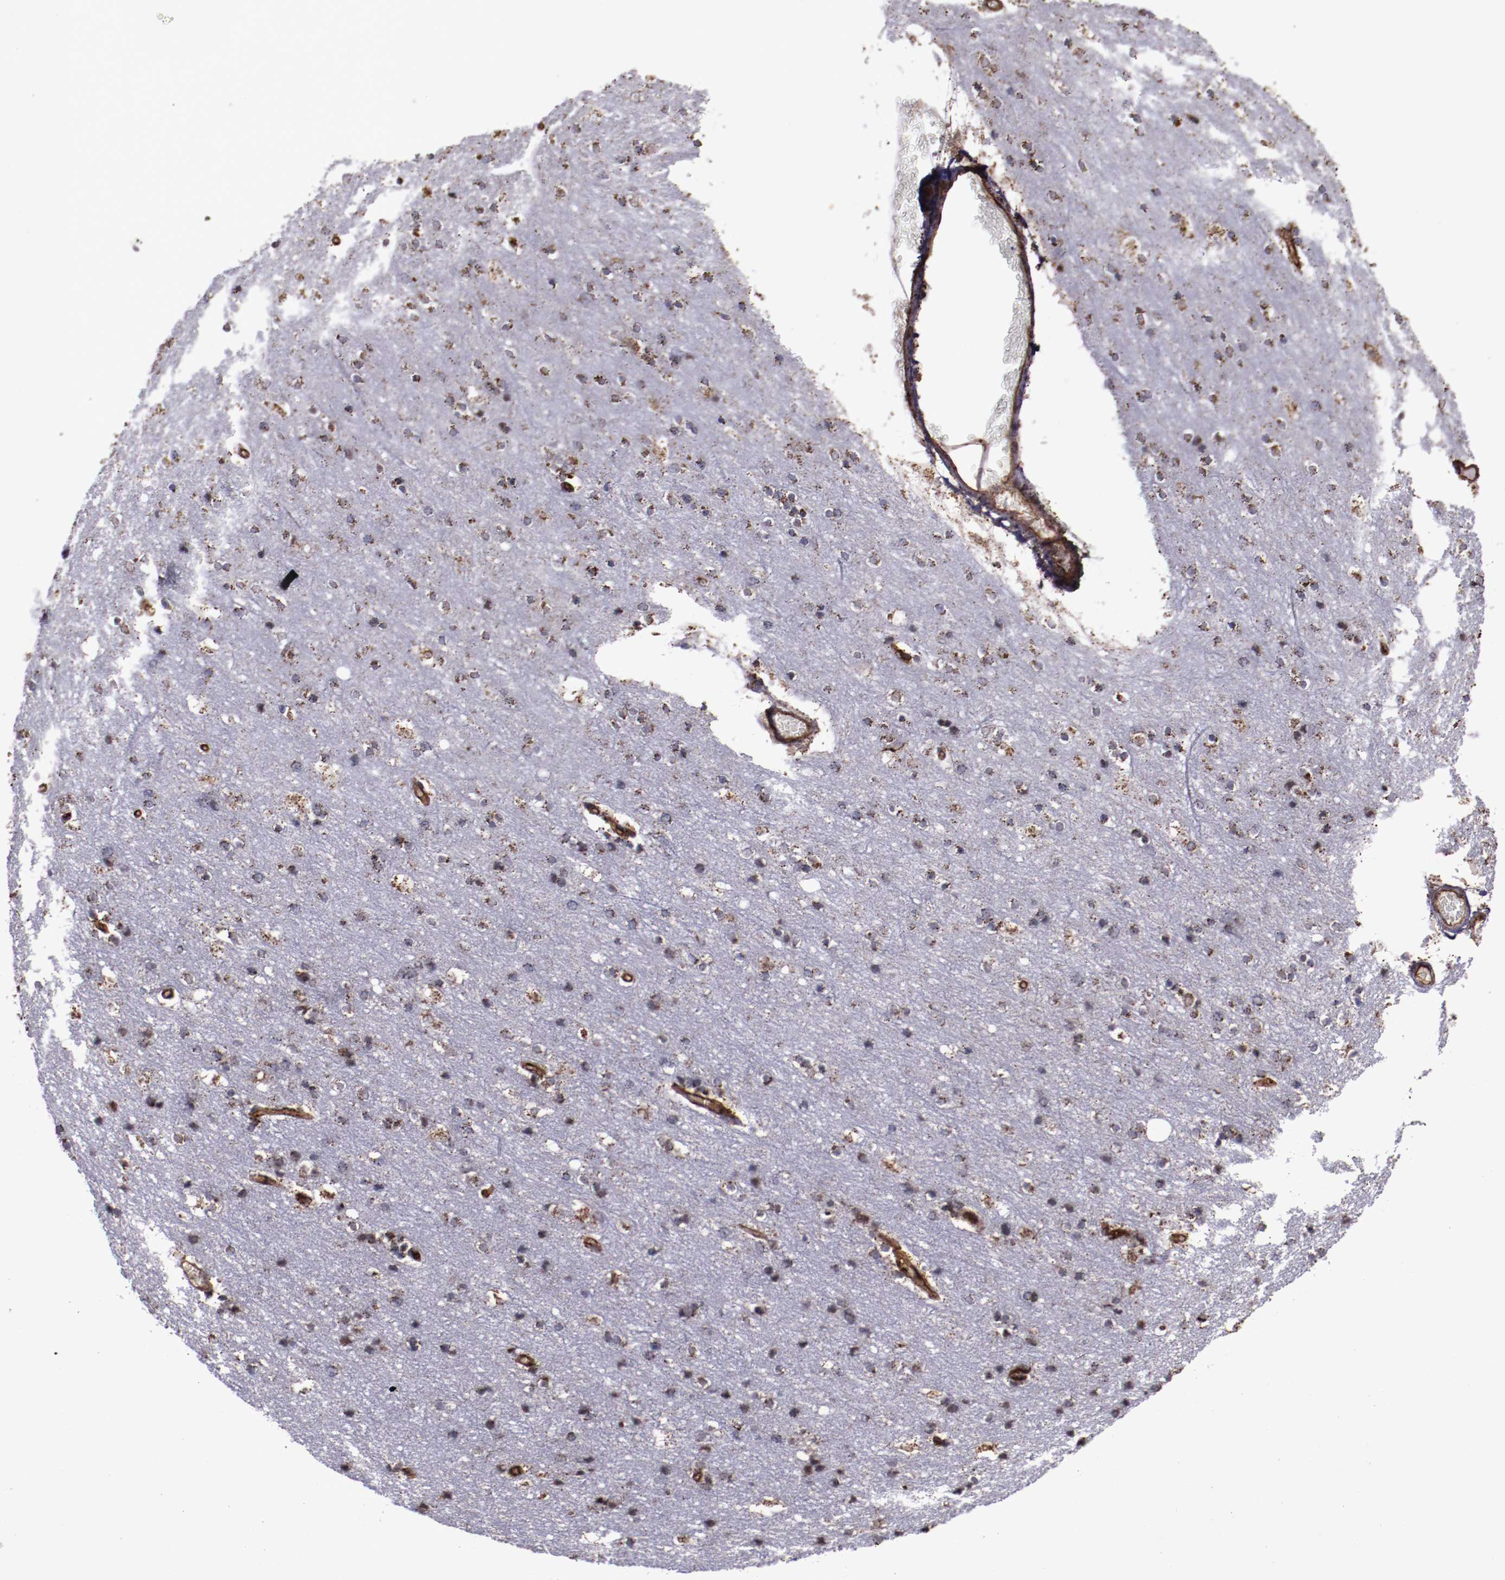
{"staining": {"intensity": "moderate", "quantity": ">75%", "location": "cytoplasmic/membranous"}, "tissue": "cerebral cortex", "cell_type": "Endothelial cells", "image_type": "normal", "snomed": [{"axis": "morphology", "description": "Normal tissue, NOS"}, {"axis": "topography", "description": "Cerebral cortex"}], "caption": "Benign cerebral cortex was stained to show a protein in brown. There is medium levels of moderate cytoplasmic/membranous staining in about >75% of endothelial cells. (Brightfield microscopy of DAB IHC at high magnification).", "gene": "LONP1", "patient": {"sex": "female", "age": 54}}